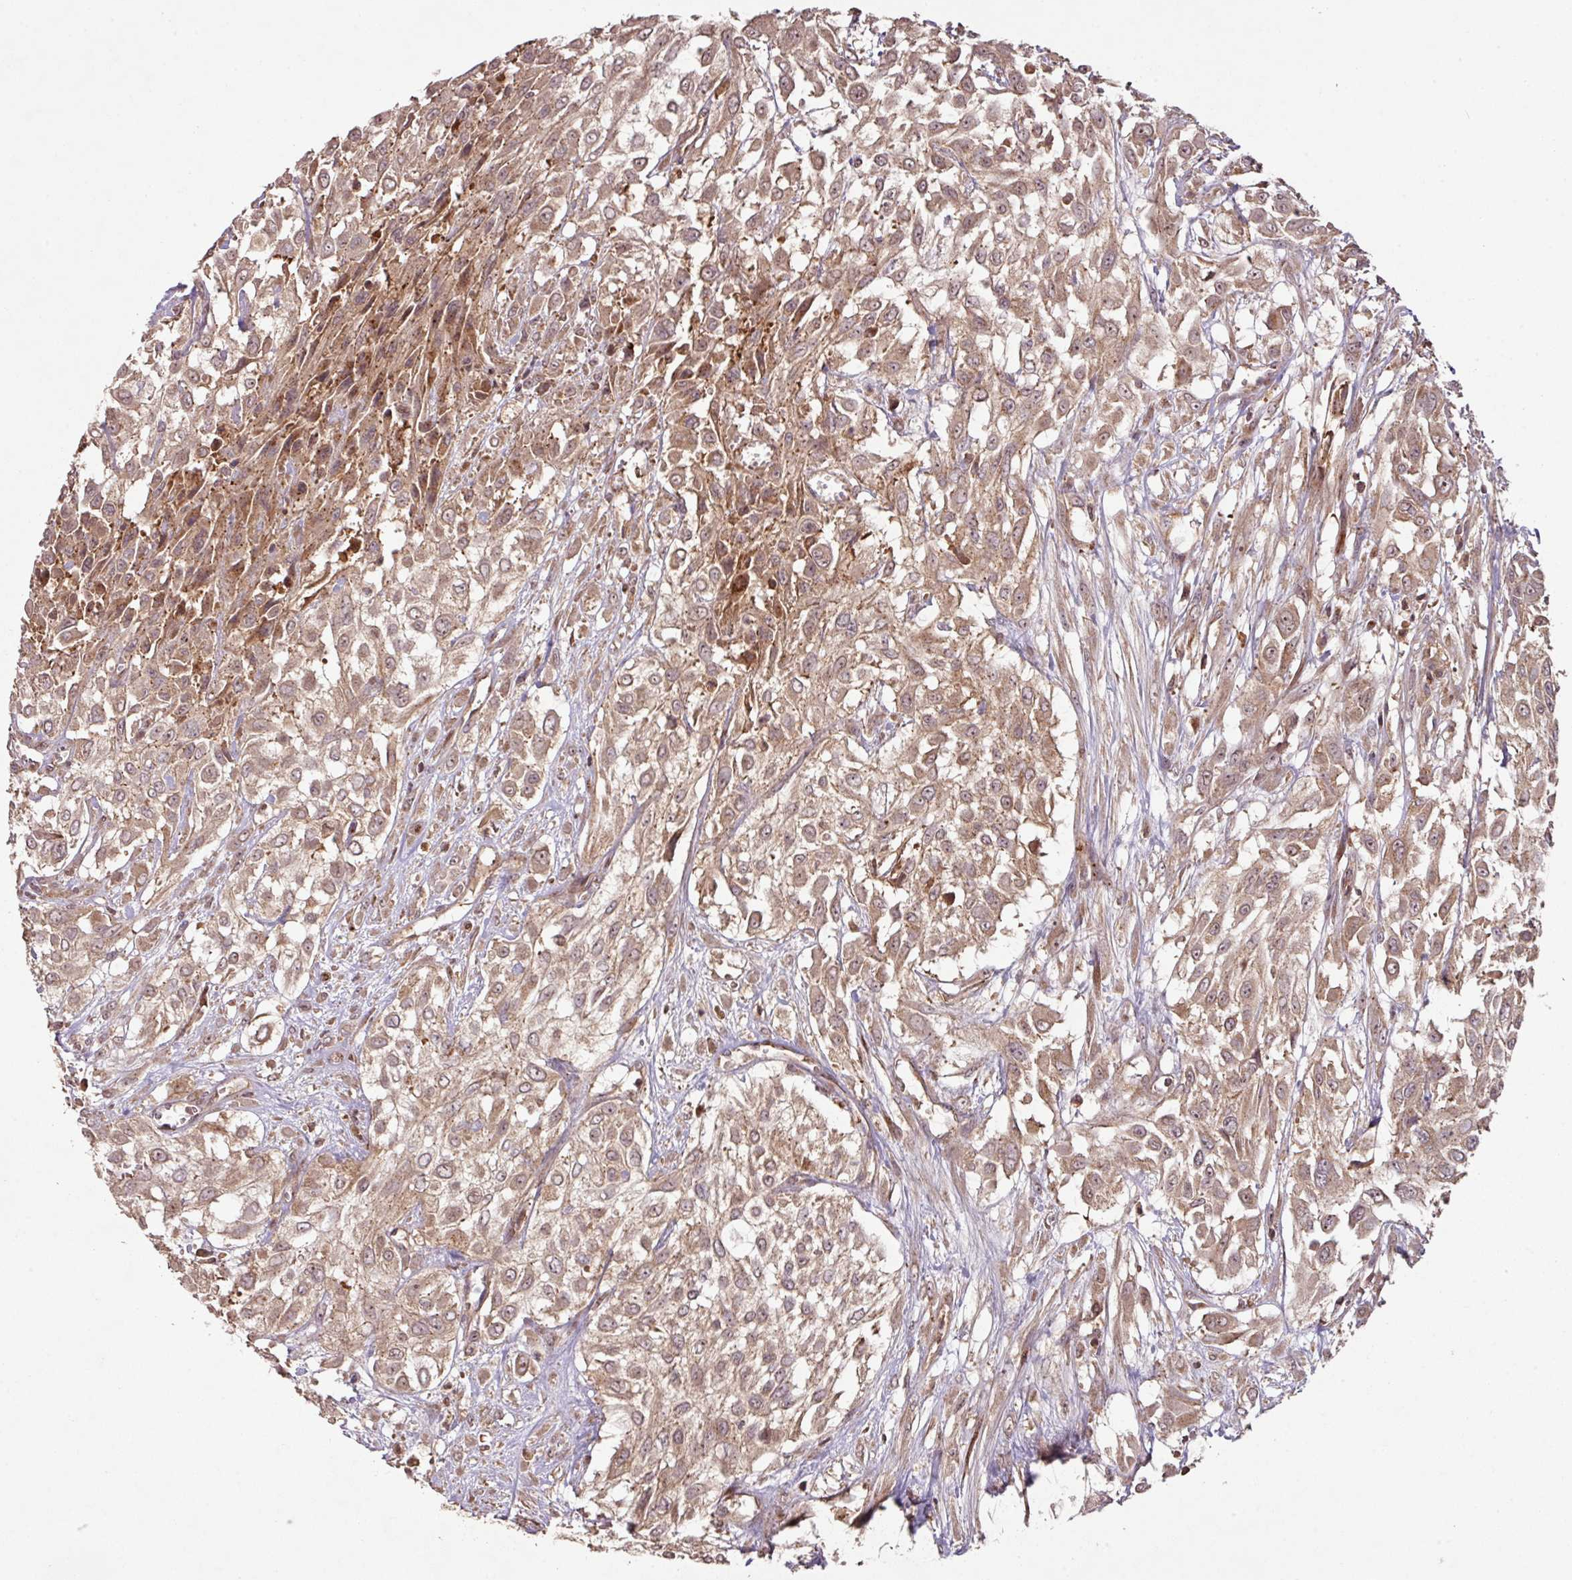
{"staining": {"intensity": "moderate", "quantity": ">75%", "location": "cytoplasmic/membranous"}, "tissue": "urothelial cancer", "cell_type": "Tumor cells", "image_type": "cancer", "snomed": [{"axis": "morphology", "description": "Urothelial carcinoma, High grade"}, {"axis": "topography", "description": "Urinary bladder"}], "caption": "Brown immunohistochemical staining in high-grade urothelial carcinoma shows moderate cytoplasmic/membranous positivity in about >75% of tumor cells.", "gene": "MRRF", "patient": {"sex": "male", "age": 57}}